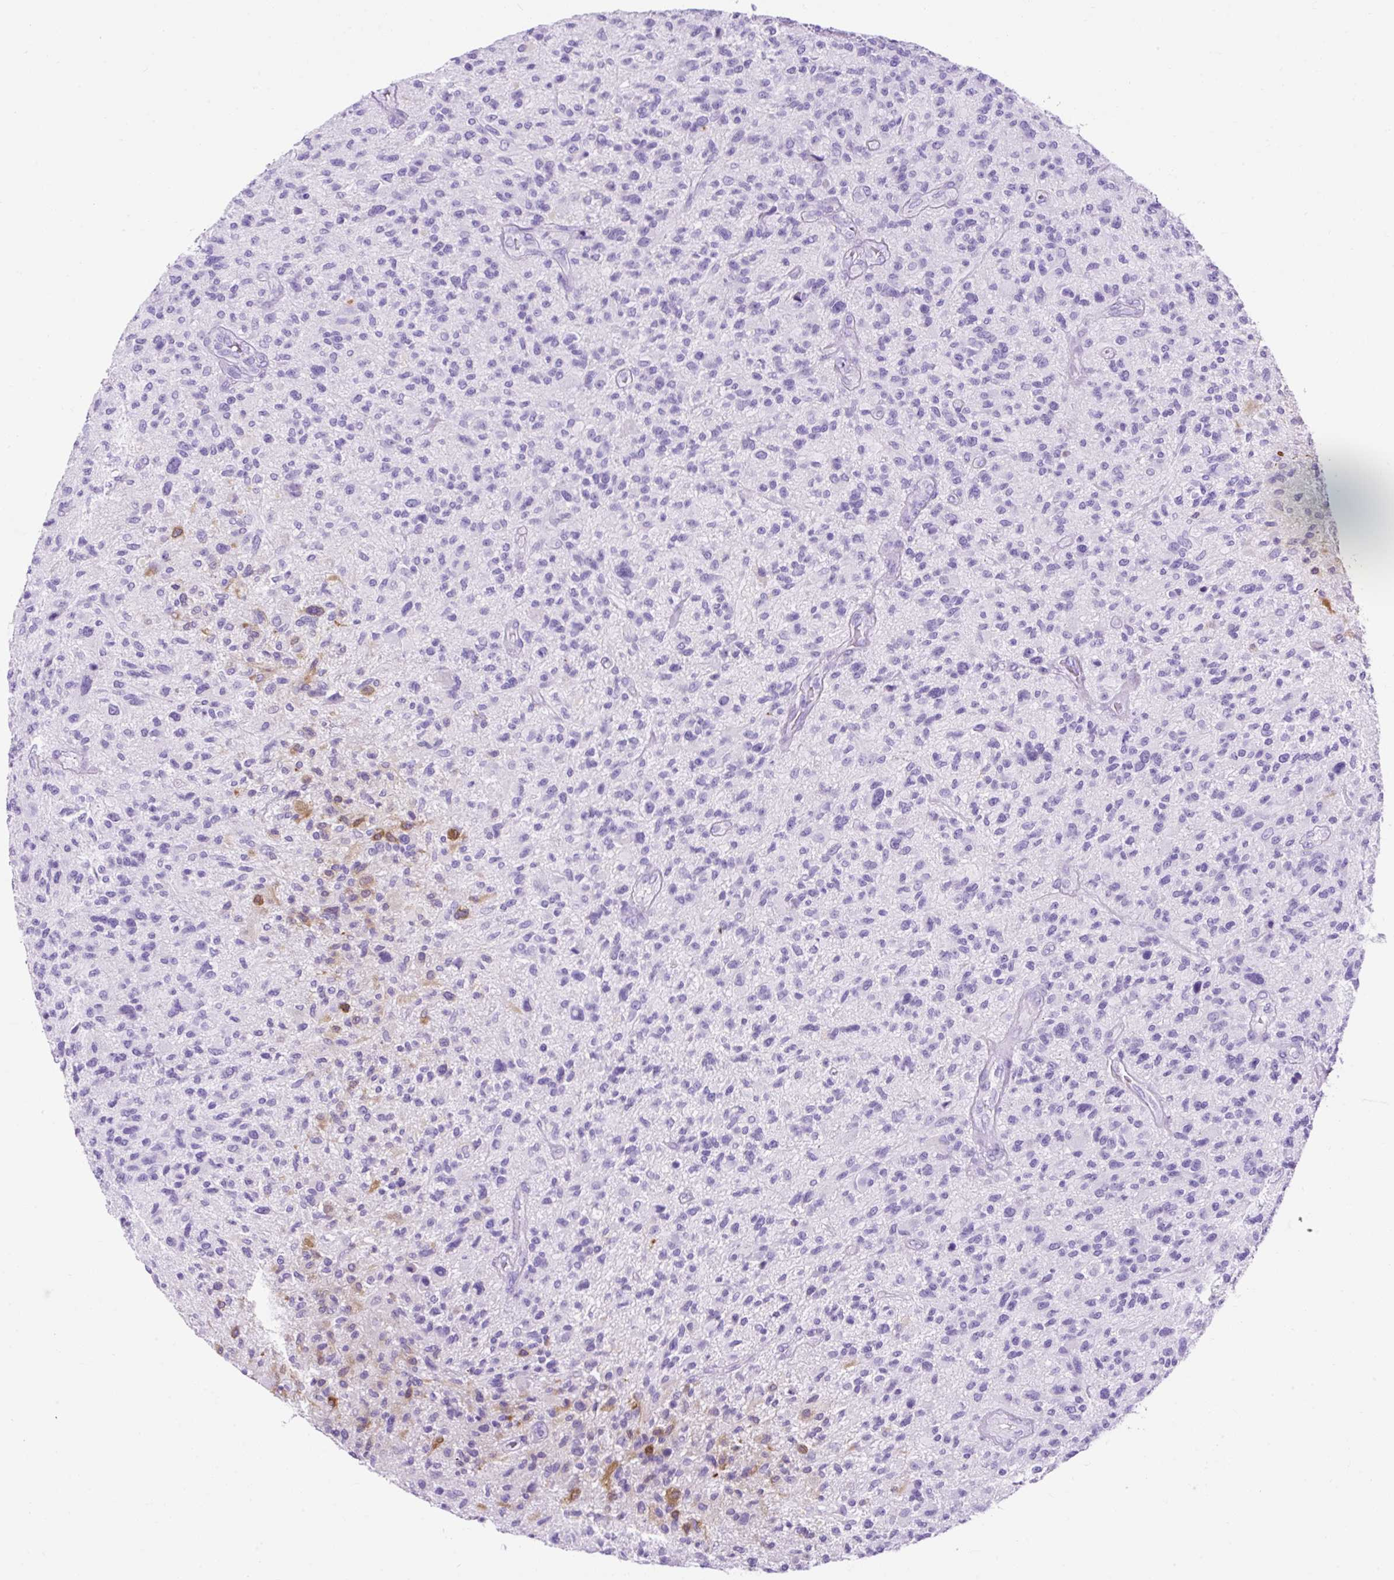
{"staining": {"intensity": "negative", "quantity": "none", "location": "none"}, "tissue": "glioma", "cell_type": "Tumor cells", "image_type": "cancer", "snomed": [{"axis": "morphology", "description": "Glioma, malignant, High grade"}, {"axis": "topography", "description": "Brain"}], "caption": "A high-resolution image shows immunohistochemistry (IHC) staining of glioma, which reveals no significant positivity in tumor cells. (Stains: DAB immunohistochemistry (IHC) with hematoxylin counter stain, Microscopy: brightfield microscopy at high magnification).", "gene": "KRT12", "patient": {"sex": "male", "age": 47}}